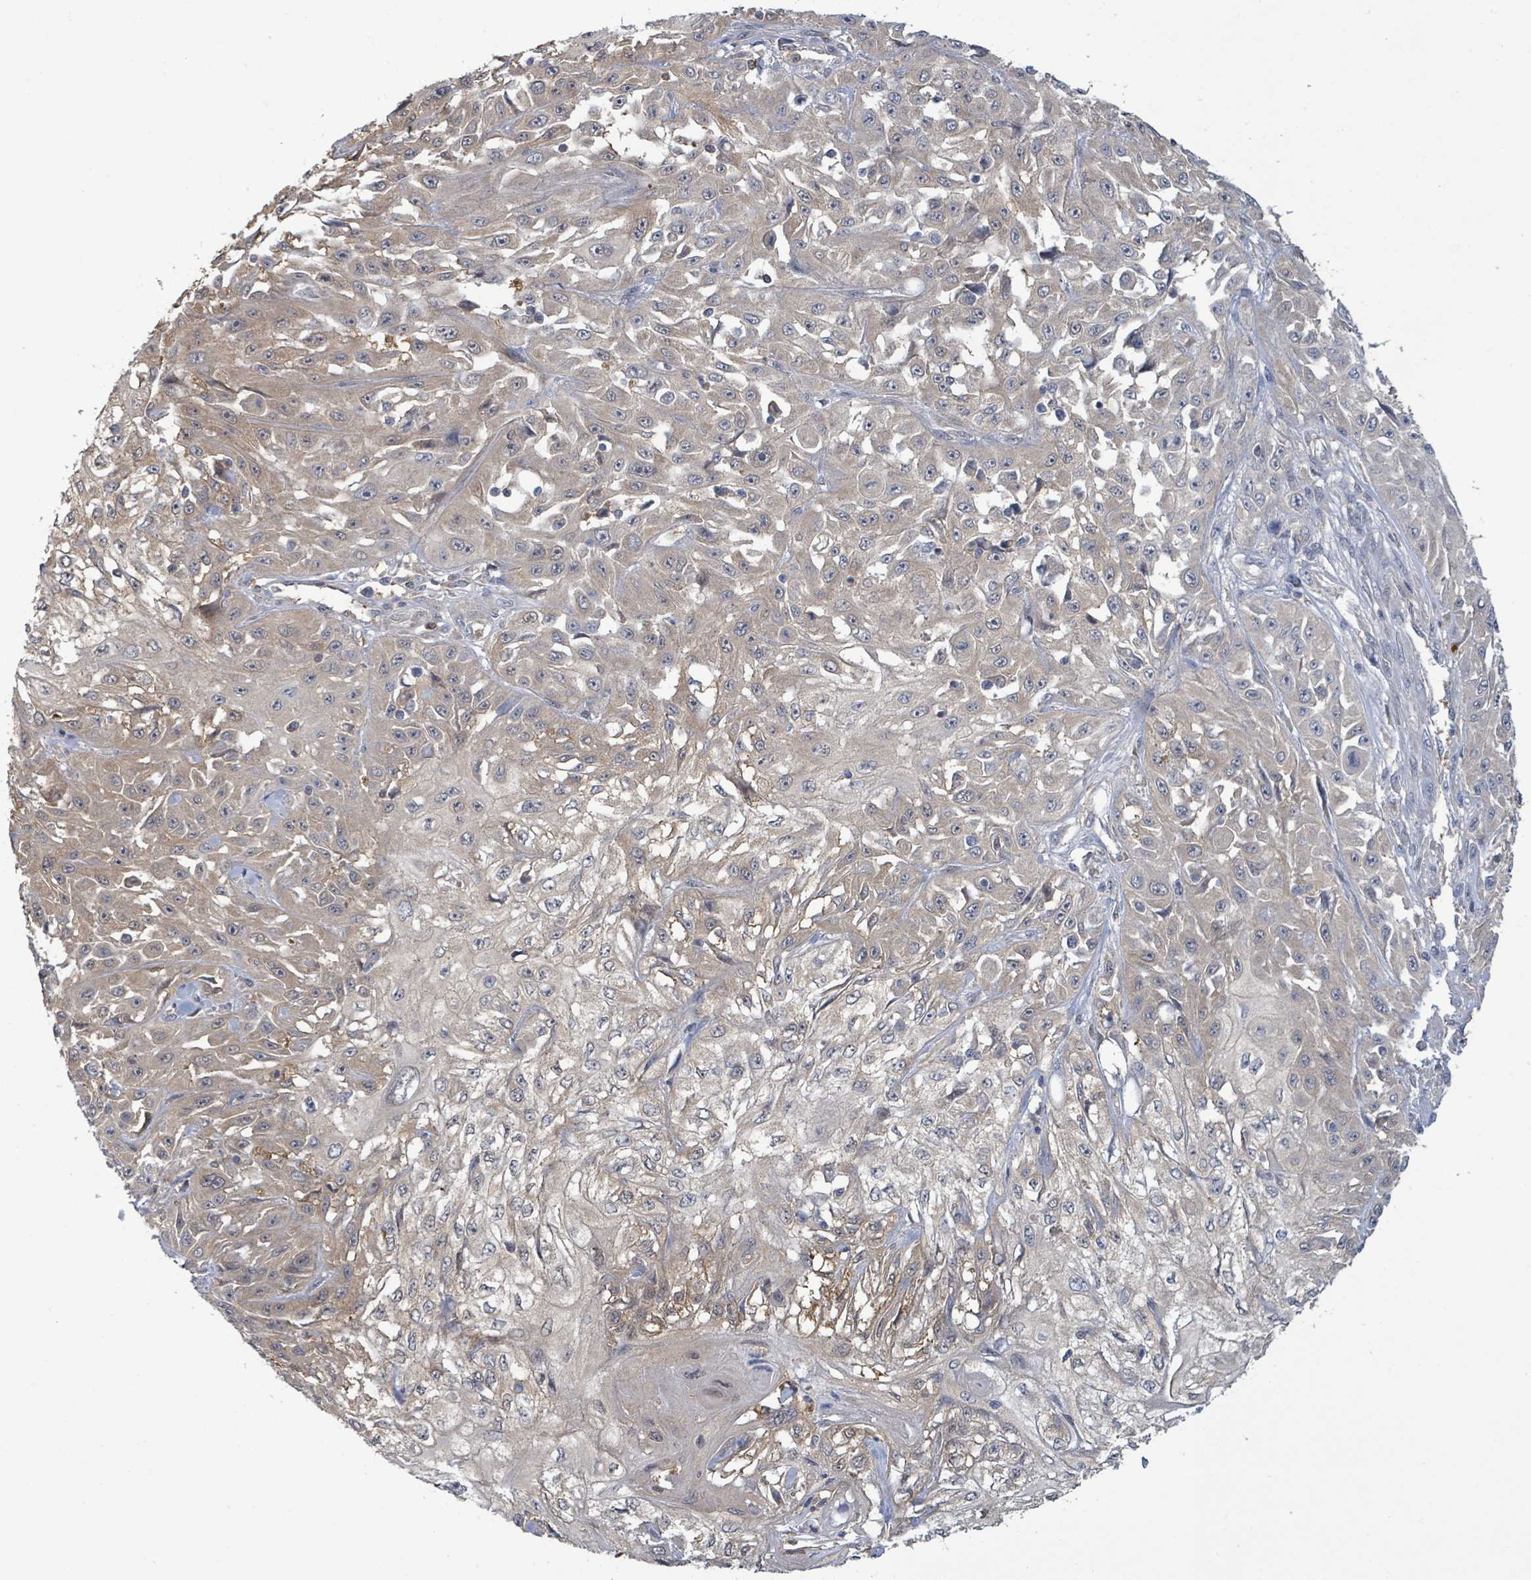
{"staining": {"intensity": "weak", "quantity": "<25%", "location": "cytoplasmic/membranous"}, "tissue": "skin cancer", "cell_type": "Tumor cells", "image_type": "cancer", "snomed": [{"axis": "morphology", "description": "Squamous cell carcinoma, NOS"}, {"axis": "morphology", "description": "Squamous cell carcinoma, metastatic, NOS"}, {"axis": "topography", "description": "Skin"}, {"axis": "topography", "description": "Lymph node"}], "caption": "This is a photomicrograph of immunohistochemistry staining of skin cancer, which shows no staining in tumor cells. (Brightfield microscopy of DAB (3,3'-diaminobenzidine) immunohistochemistry at high magnification).", "gene": "PGAM1", "patient": {"sex": "male", "age": 75}}